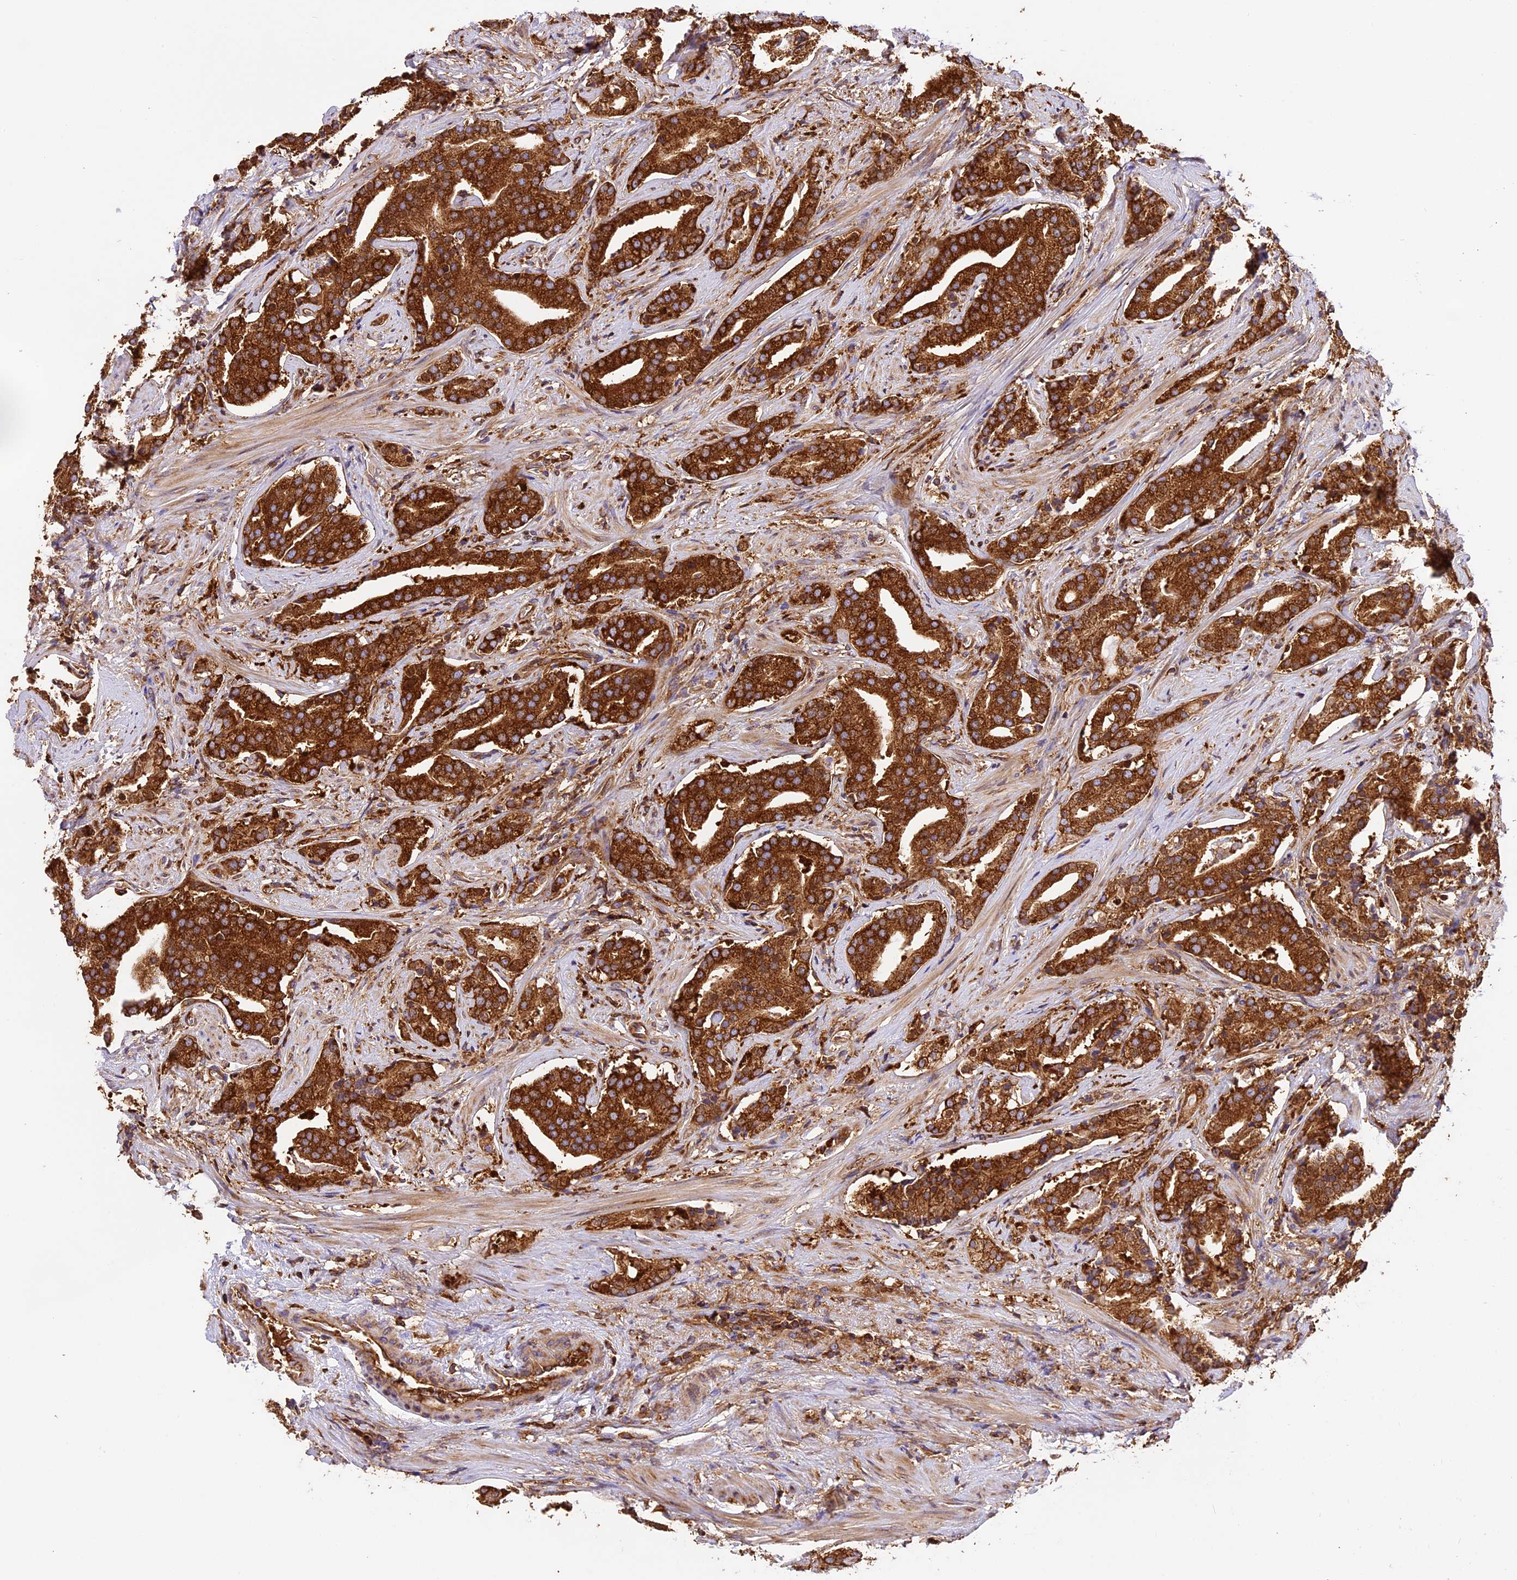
{"staining": {"intensity": "strong", "quantity": ">75%", "location": "cytoplasmic/membranous"}, "tissue": "prostate cancer", "cell_type": "Tumor cells", "image_type": "cancer", "snomed": [{"axis": "morphology", "description": "Adenocarcinoma, Low grade"}, {"axis": "topography", "description": "Prostate"}], "caption": "Immunohistochemical staining of human adenocarcinoma (low-grade) (prostate) shows high levels of strong cytoplasmic/membranous protein expression in approximately >75% of tumor cells. The staining is performed using DAB brown chromogen to label protein expression. The nuclei are counter-stained blue using hematoxylin.", "gene": "KARS1", "patient": {"sex": "male", "age": 67}}